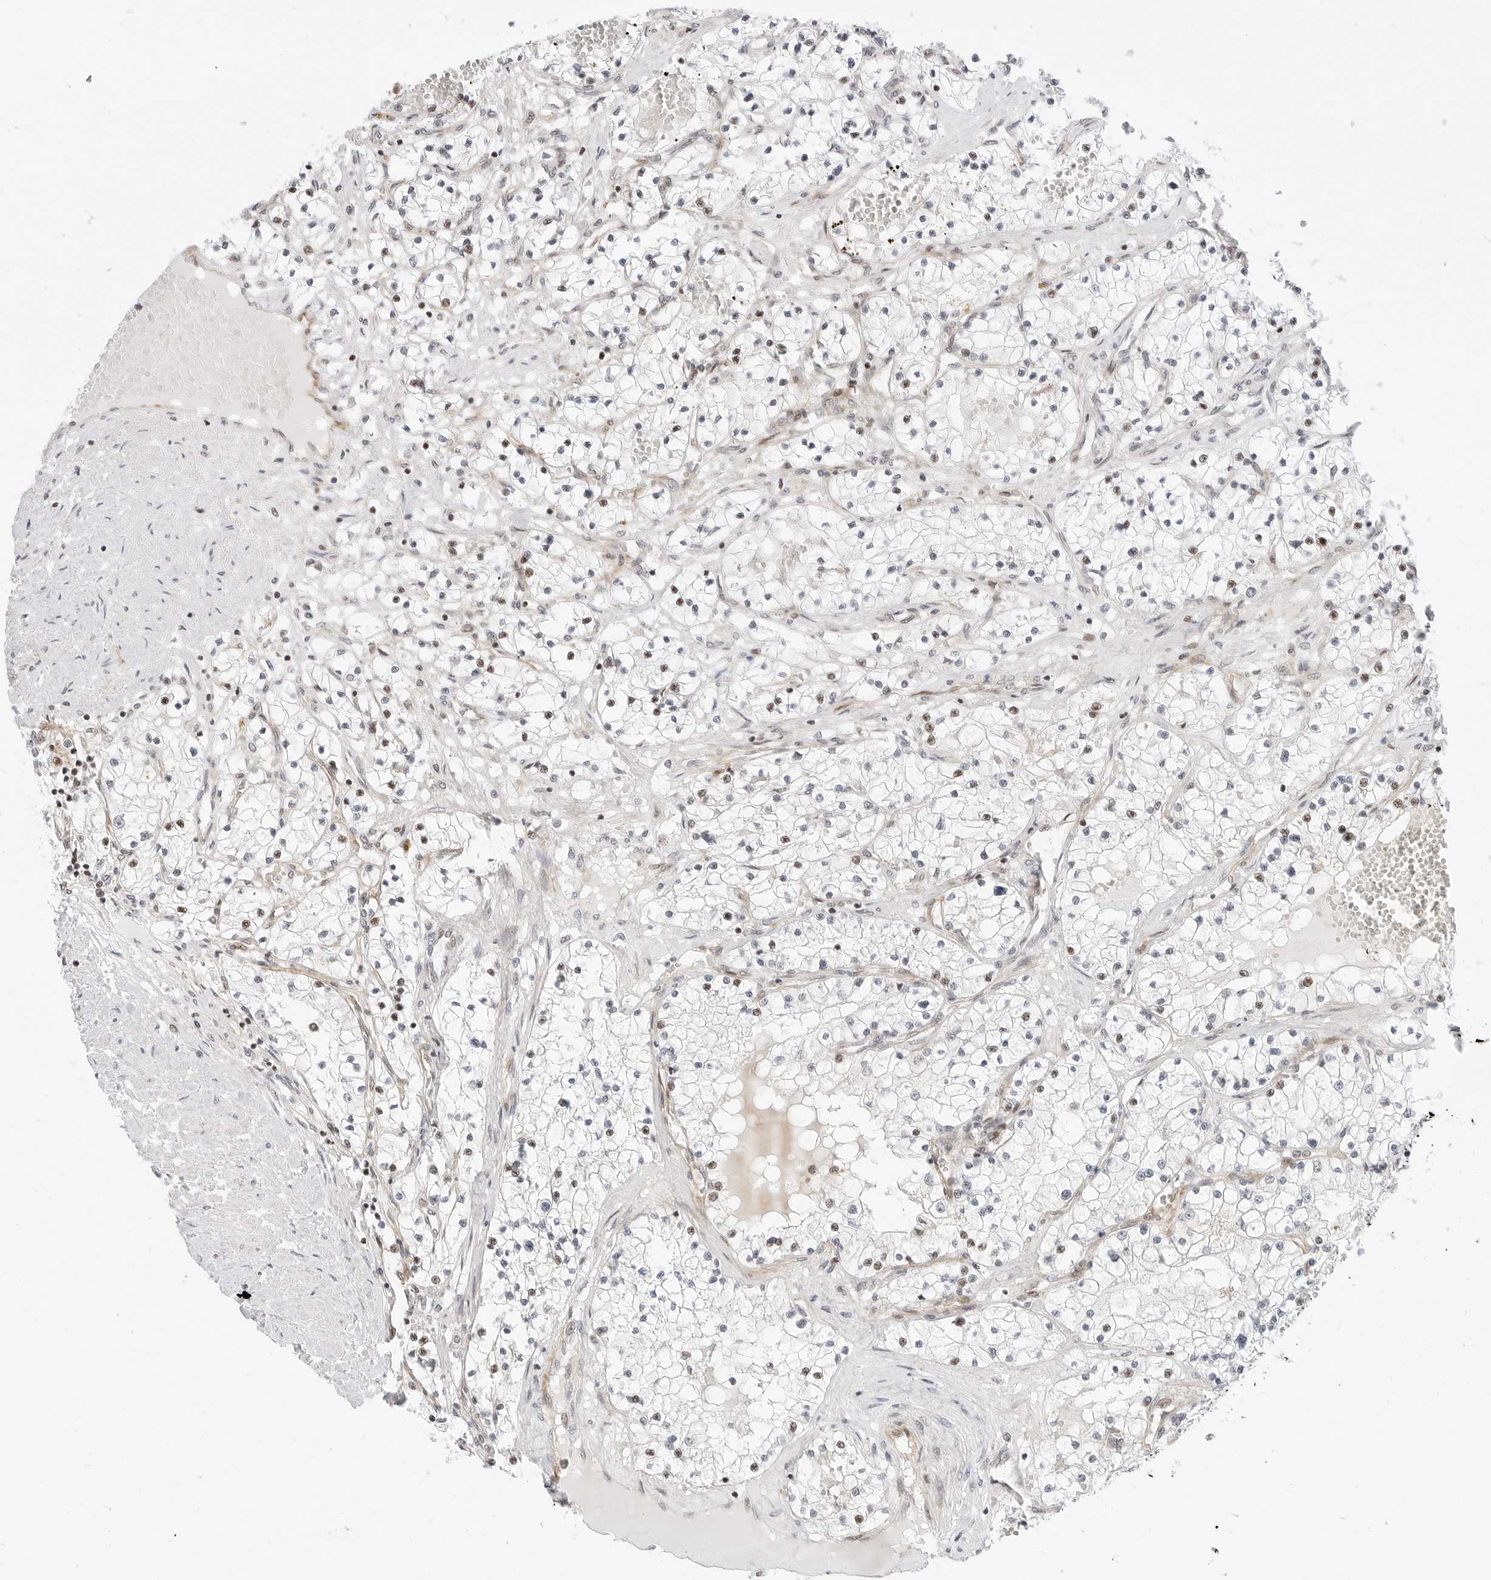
{"staining": {"intensity": "negative", "quantity": "none", "location": "none"}, "tissue": "renal cancer", "cell_type": "Tumor cells", "image_type": "cancer", "snomed": [{"axis": "morphology", "description": "Normal tissue, NOS"}, {"axis": "morphology", "description": "Adenocarcinoma, NOS"}, {"axis": "topography", "description": "Kidney"}], "caption": "Immunohistochemistry (IHC) image of human renal cancer stained for a protein (brown), which displays no staining in tumor cells.", "gene": "ZNF613", "patient": {"sex": "male", "age": 68}}